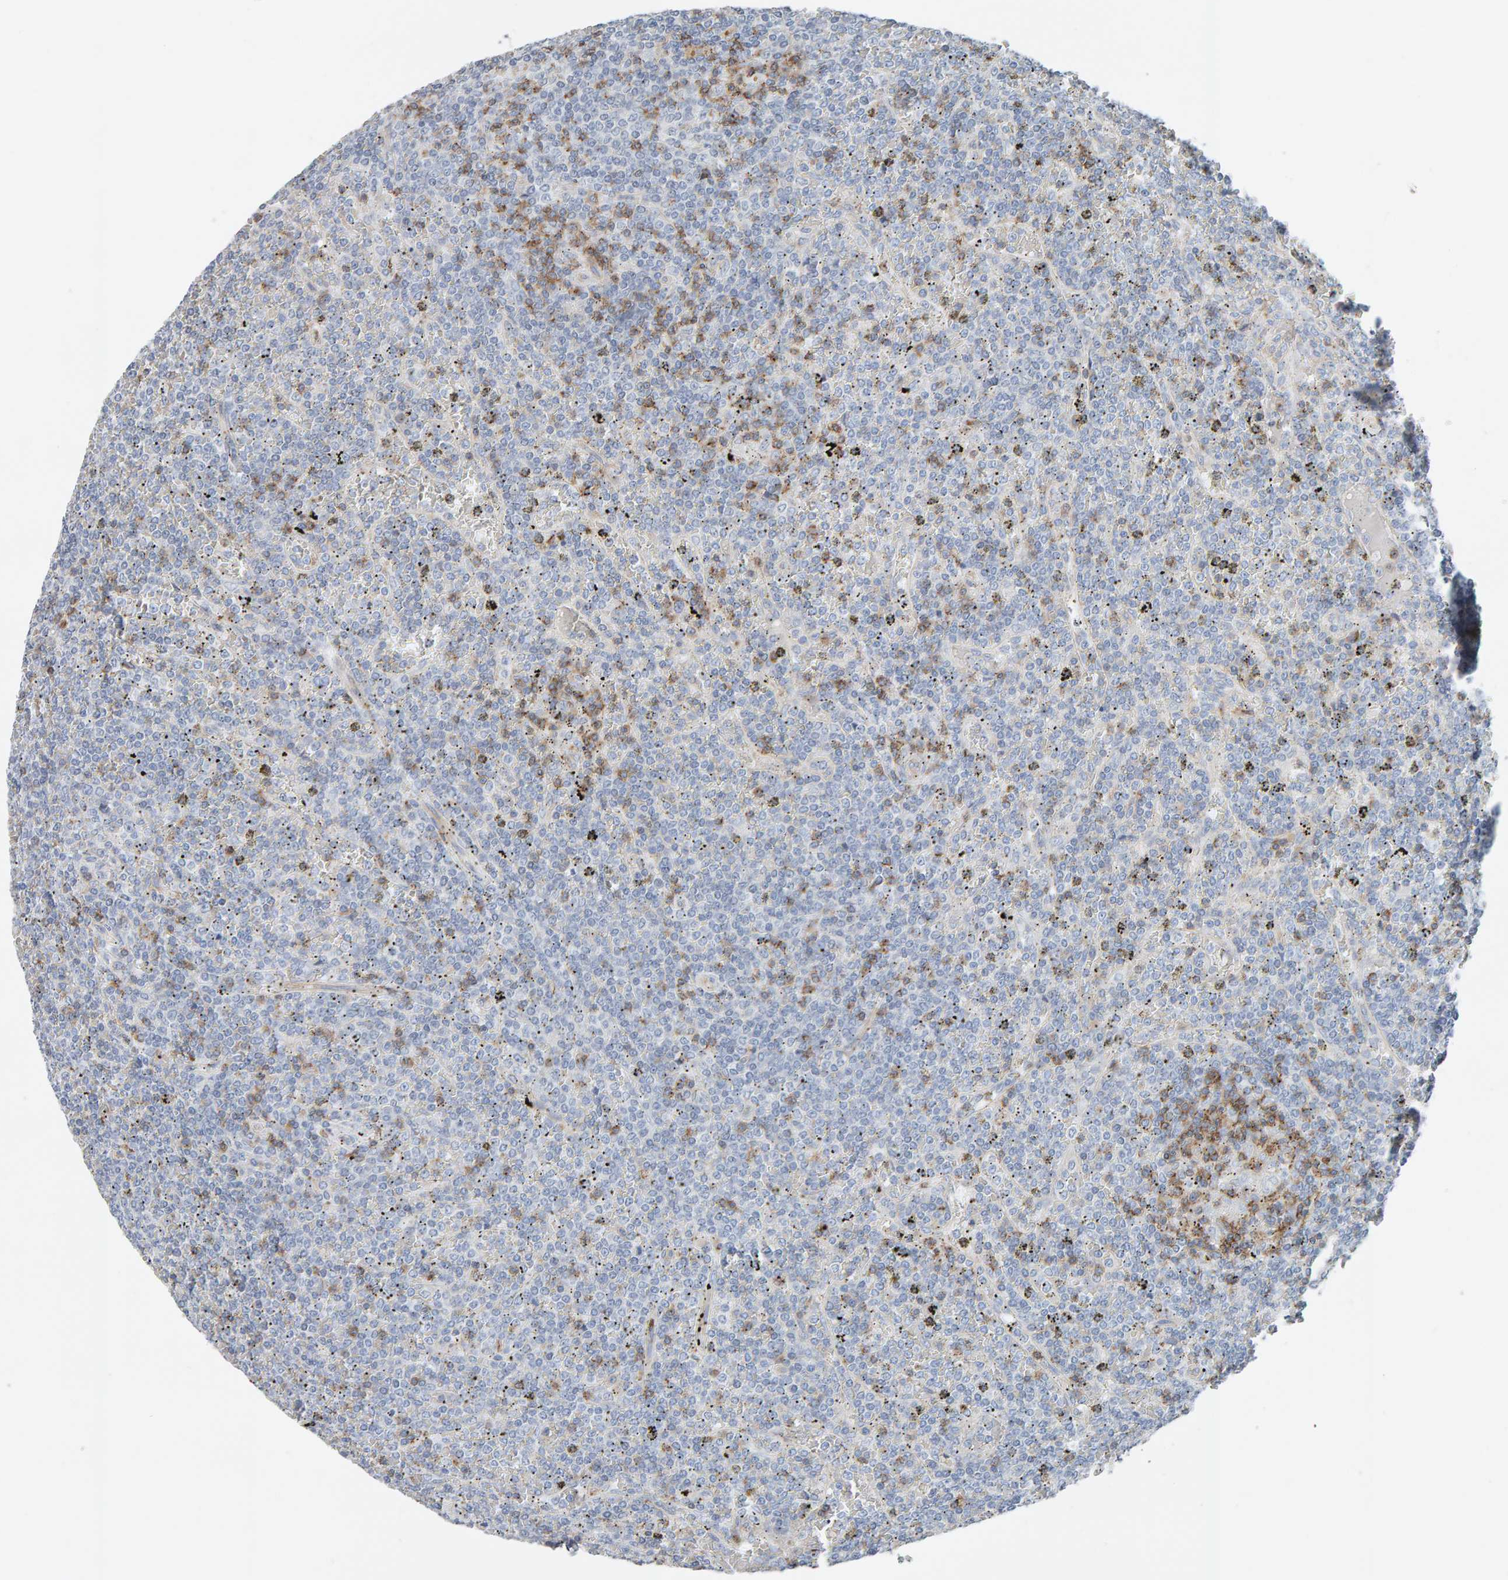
{"staining": {"intensity": "moderate", "quantity": "<25%", "location": "cytoplasmic/membranous"}, "tissue": "lymphoma", "cell_type": "Tumor cells", "image_type": "cancer", "snomed": [{"axis": "morphology", "description": "Malignant lymphoma, non-Hodgkin's type, Low grade"}, {"axis": "topography", "description": "Spleen"}], "caption": "The histopathology image exhibits staining of low-grade malignant lymphoma, non-Hodgkin's type, revealing moderate cytoplasmic/membranous protein positivity (brown color) within tumor cells.", "gene": "FYN", "patient": {"sex": "female", "age": 19}}